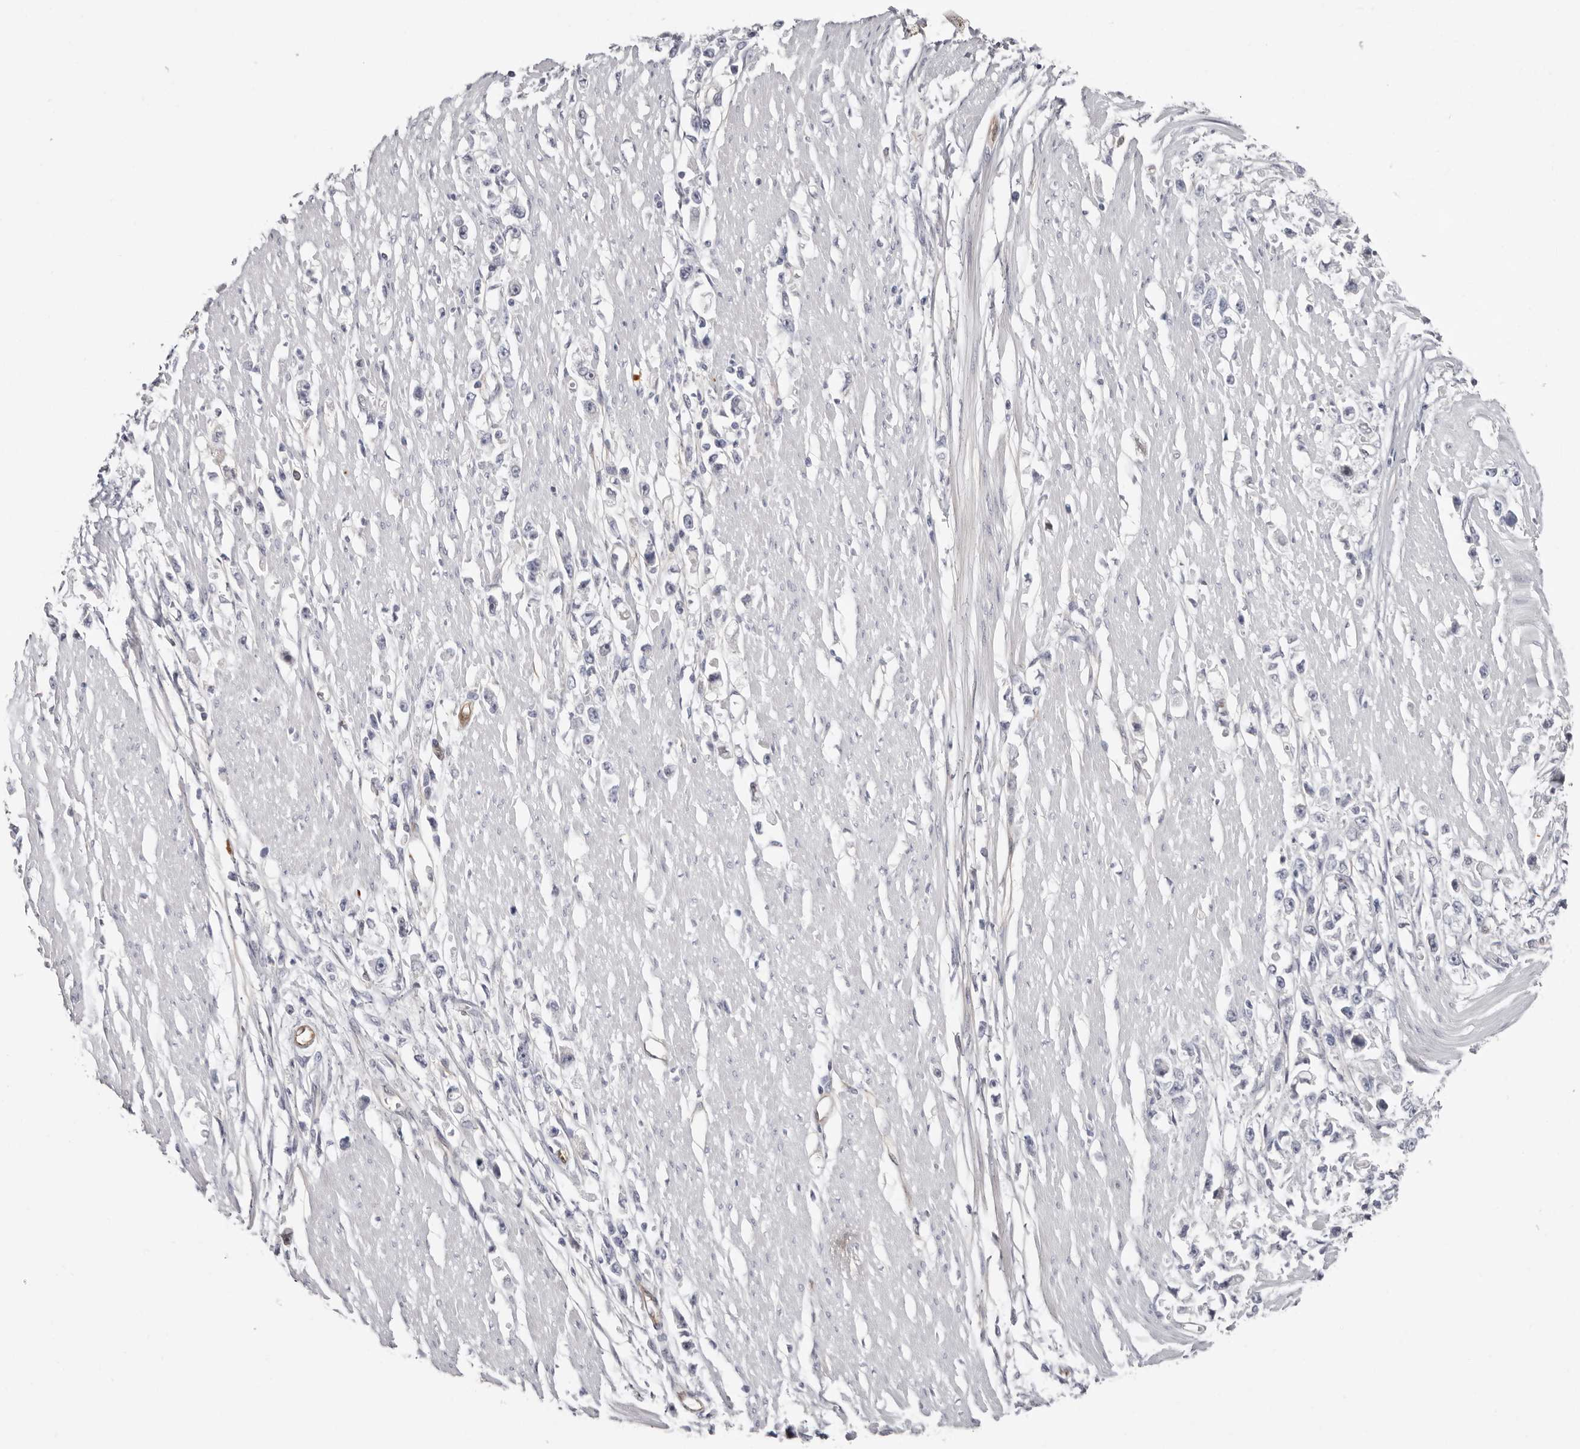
{"staining": {"intensity": "negative", "quantity": "none", "location": "none"}, "tissue": "stomach cancer", "cell_type": "Tumor cells", "image_type": "cancer", "snomed": [{"axis": "morphology", "description": "Adenocarcinoma, NOS"}, {"axis": "topography", "description": "Stomach"}], "caption": "Immunohistochemical staining of human adenocarcinoma (stomach) shows no significant expression in tumor cells.", "gene": "PKDCC", "patient": {"sex": "female", "age": 59}}